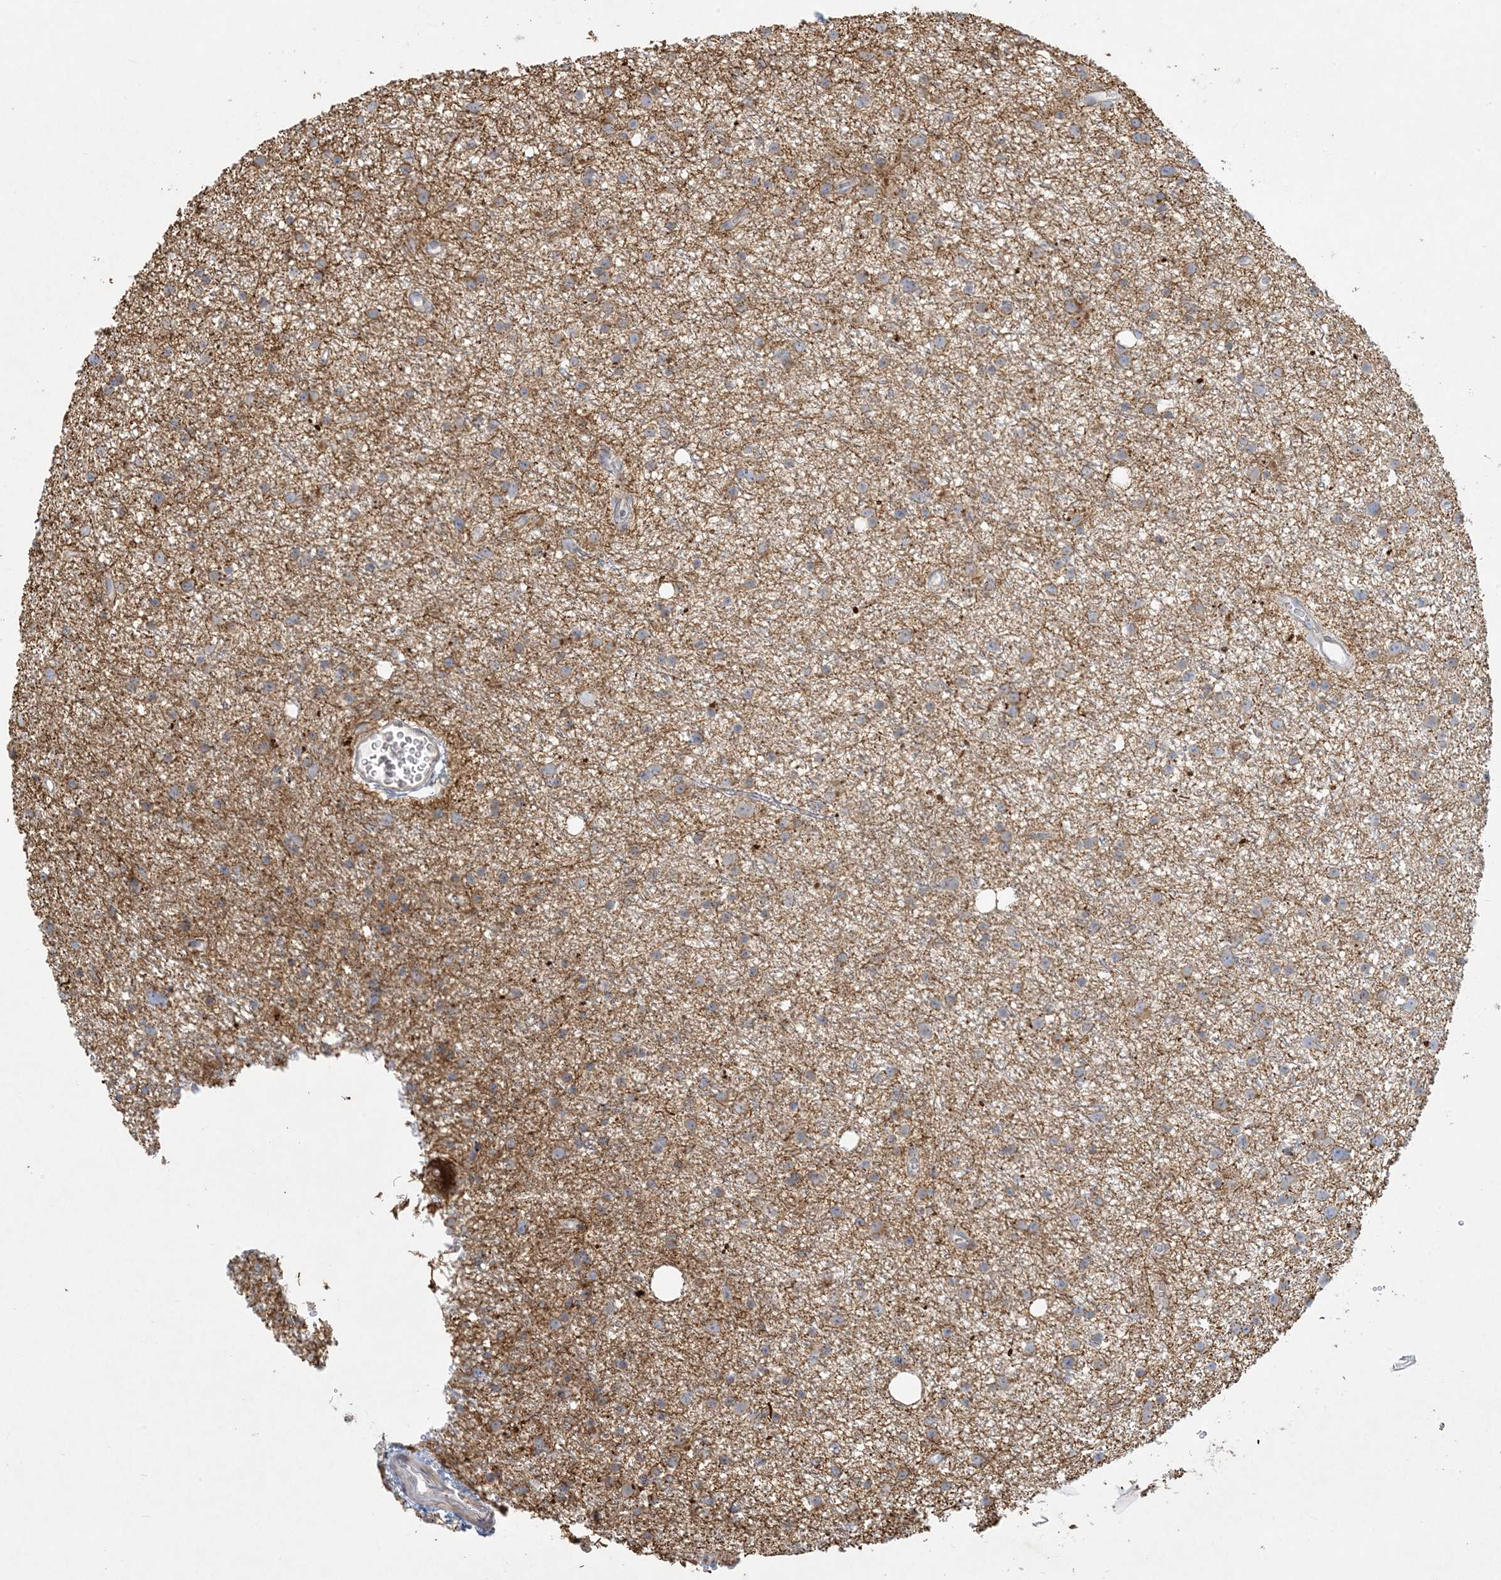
{"staining": {"intensity": "weak", "quantity": "25%-75%", "location": "cytoplasmic/membranous"}, "tissue": "glioma", "cell_type": "Tumor cells", "image_type": "cancer", "snomed": [{"axis": "morphology", "description": "Glioma, malignant, Low grade"}, {"axis": "topography", "description": "Cerebral cortex"}], "caption": "This photomicrograph shows IHC staining of human malignant glioma (low-grade), with low weak cytoplasmic/membranous positivity in about 25%-75% of tumor cells.", "gene": "MCAT", "patient": {"sex": "female", "age": 39}}